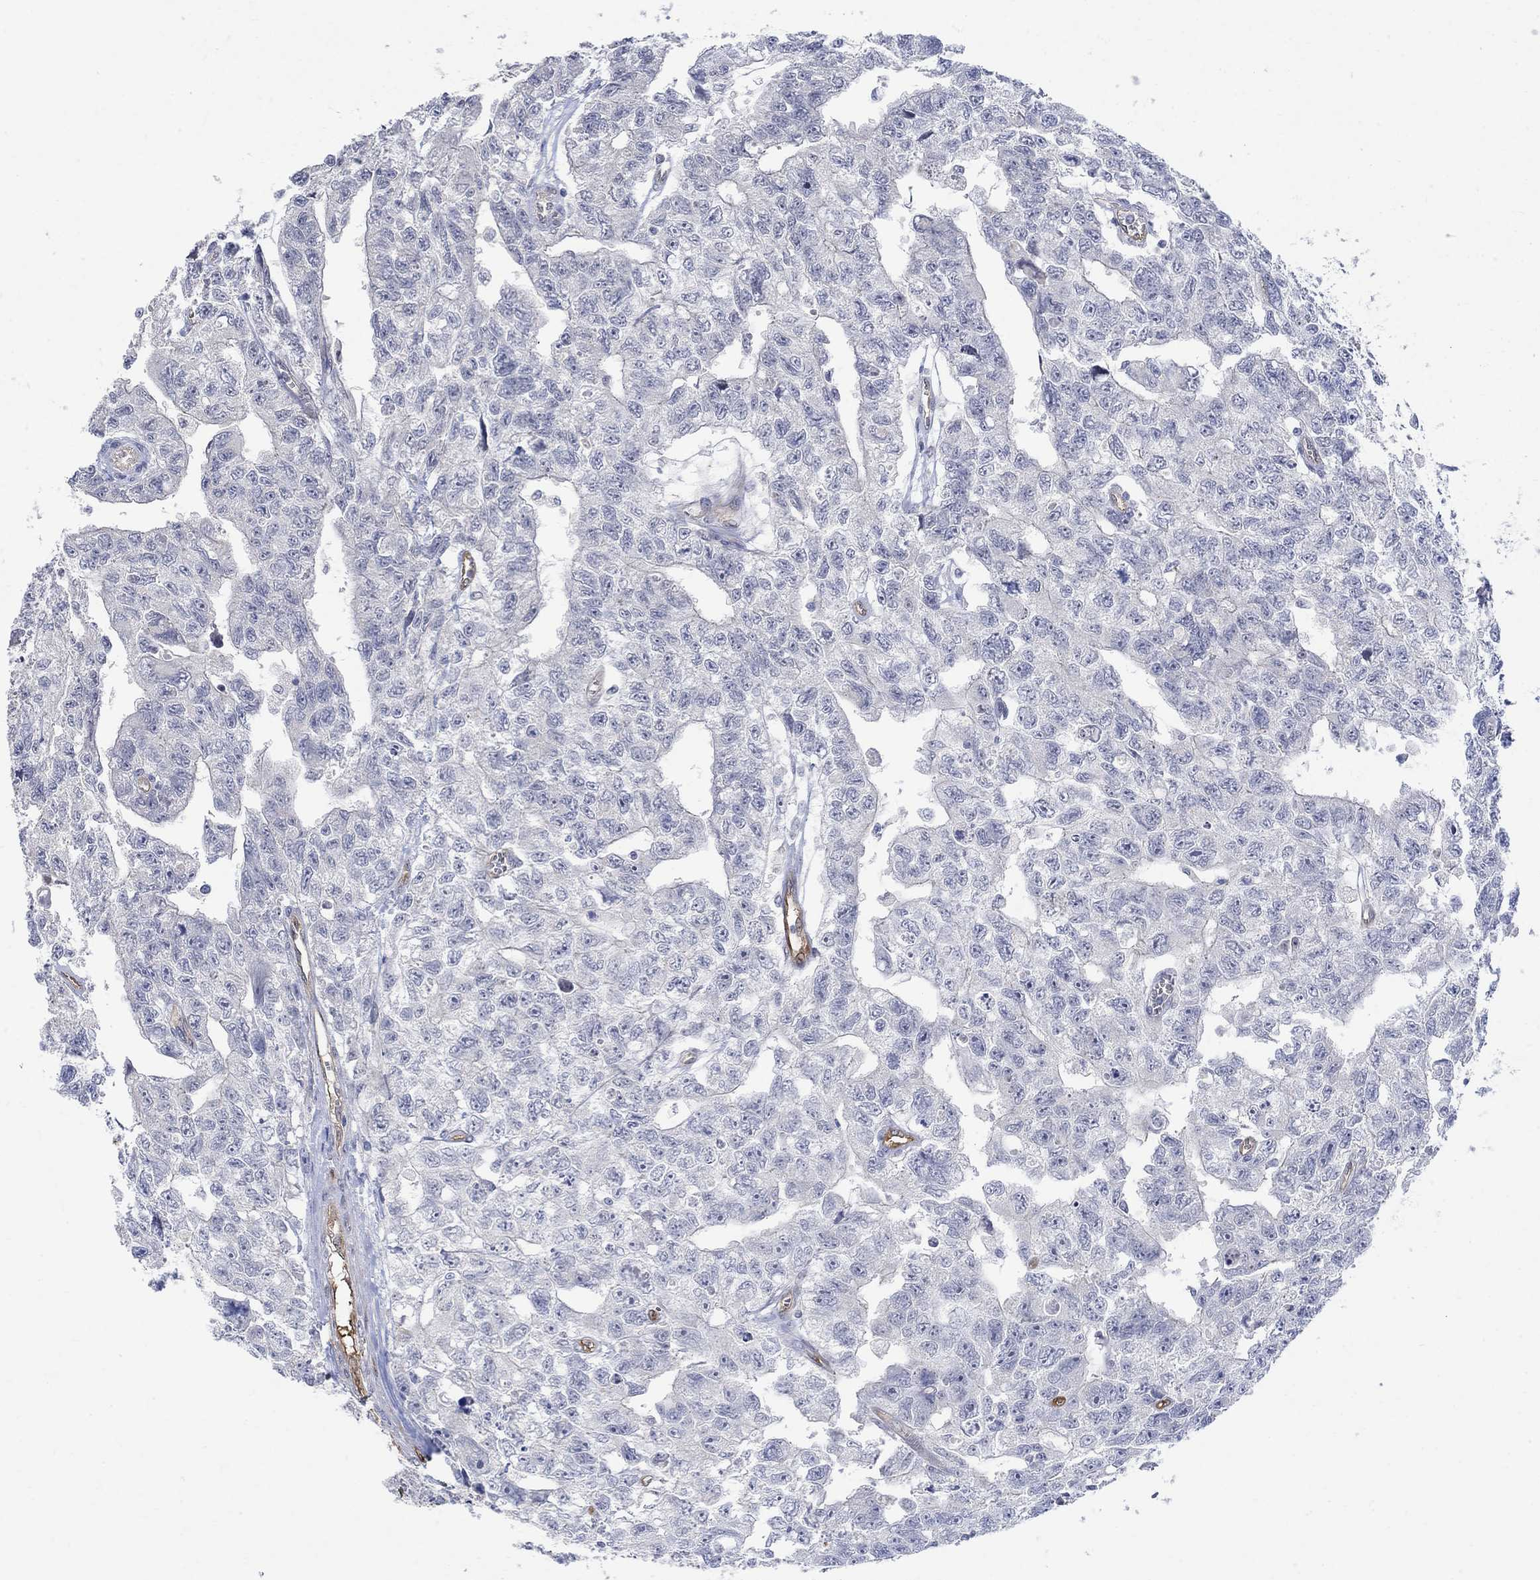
{"staining": {"intensity": "negative", "quantity": "none", "location": "none"}, "tissue": "testis cancer", "cell_type": "Tumor cells", "image_type": "cancer", "snomed": [{"axis": "morphology", "description": "Carcinoma, Embryonal, NOS"}, {"axis": "topography", "description": "Testis"}], "caption": "An image of human embryonal carcinoma (testis) is negative for staining in tumor cells.", "gene": "TGM2", "patient": {"sex": "male", "age": 24}}